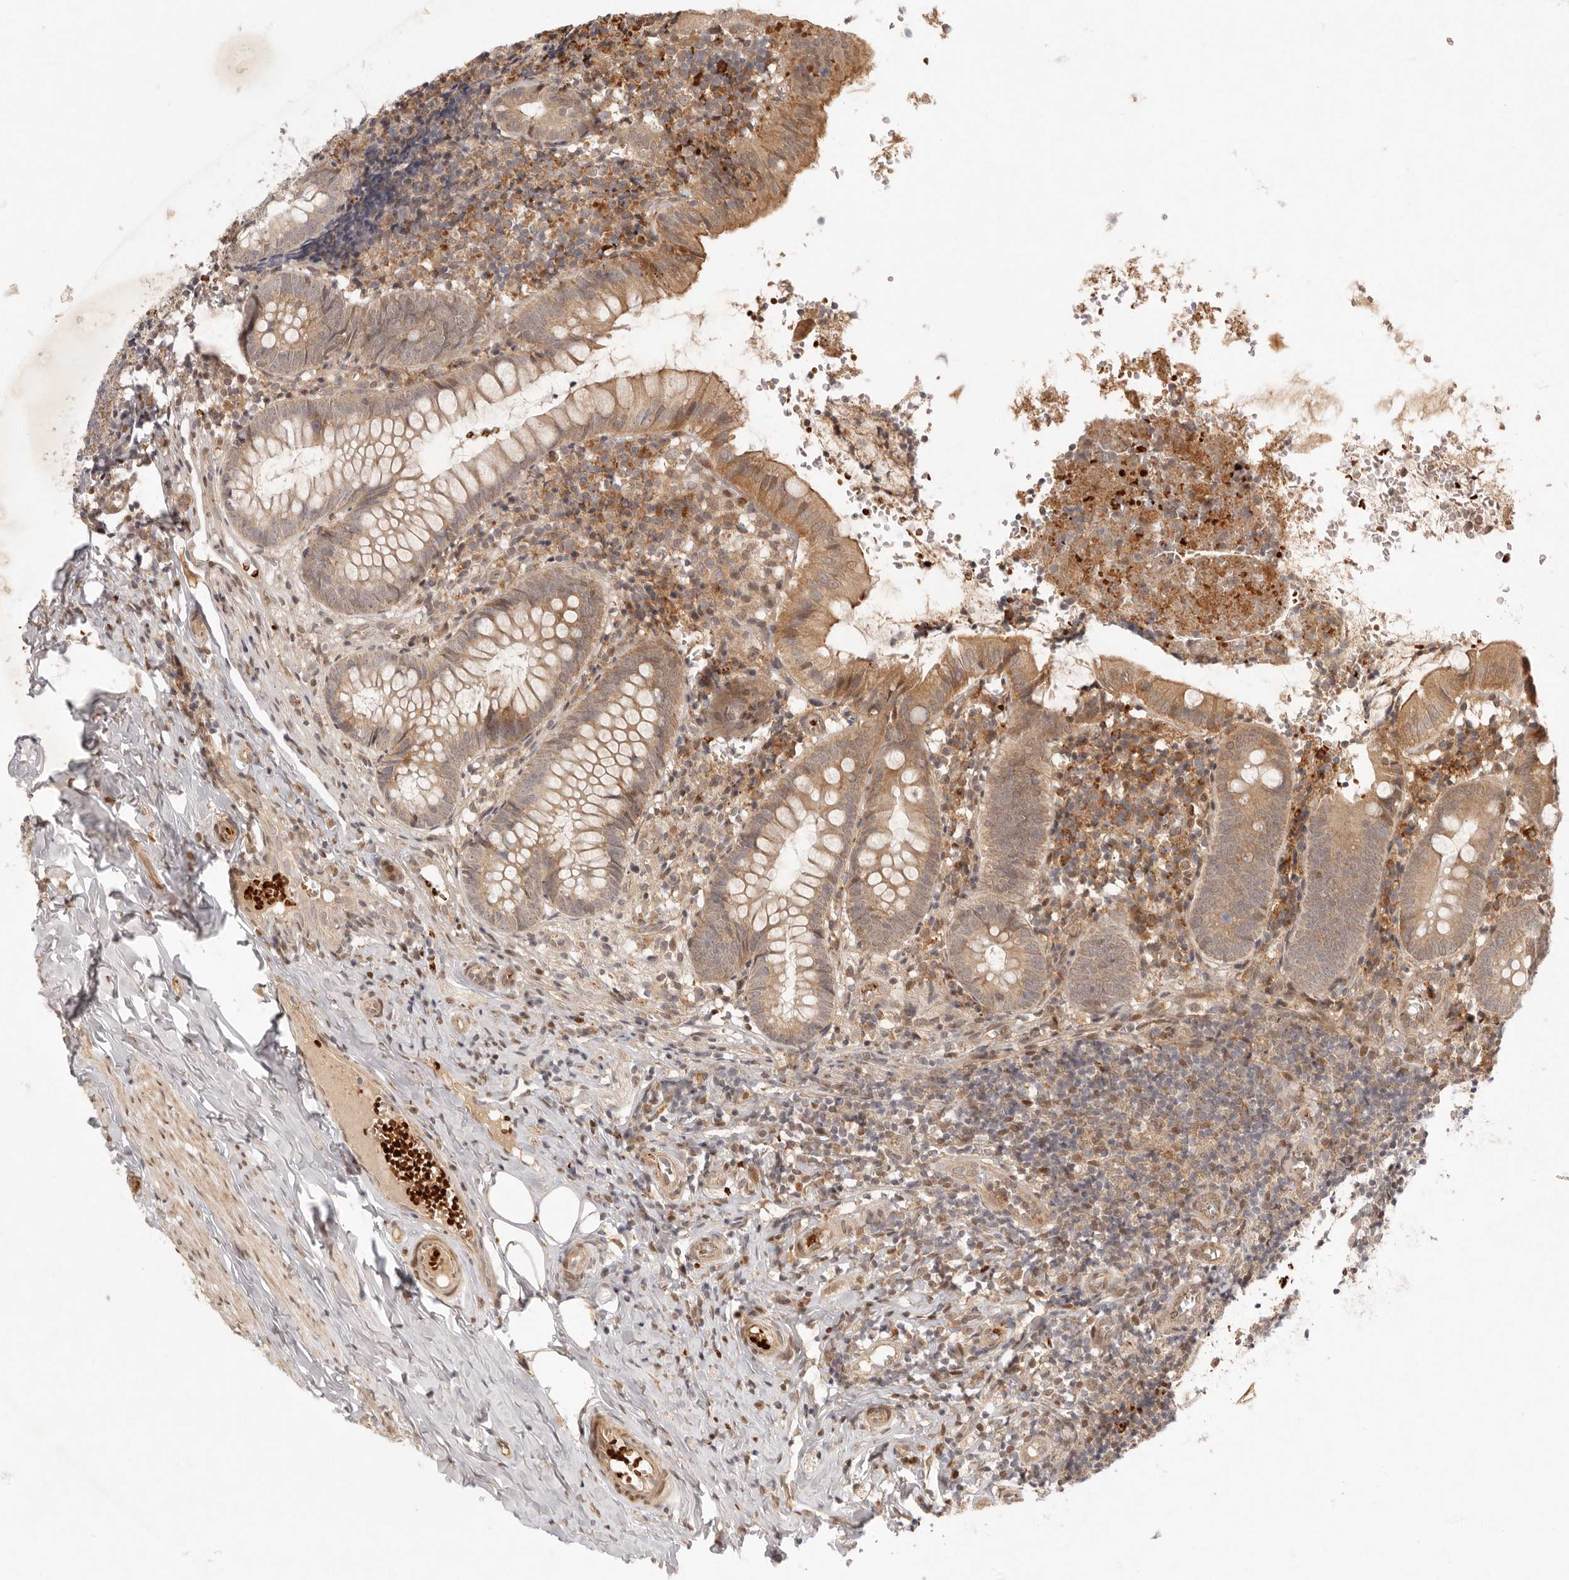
{"staining": {"intensity": "moderate", "quantity": ">75%", "location": "cytoplasmic/membranous"}, "tissue": "appendix", "cell_type": "Glandular cells", "image_type": "normal", "snomed": [{"axis": "morphology", "description": "Normal tissue, NOS"}, {"axis": "topography", "description": "Appendix"}], "caption": "Glandular cells exhibit moderate cytoplasmic/membranous positivity in approximately >75% of cells in normal appendix.", "gene": "AHDC1", "patient": {"sex": "male", "age": 8}}